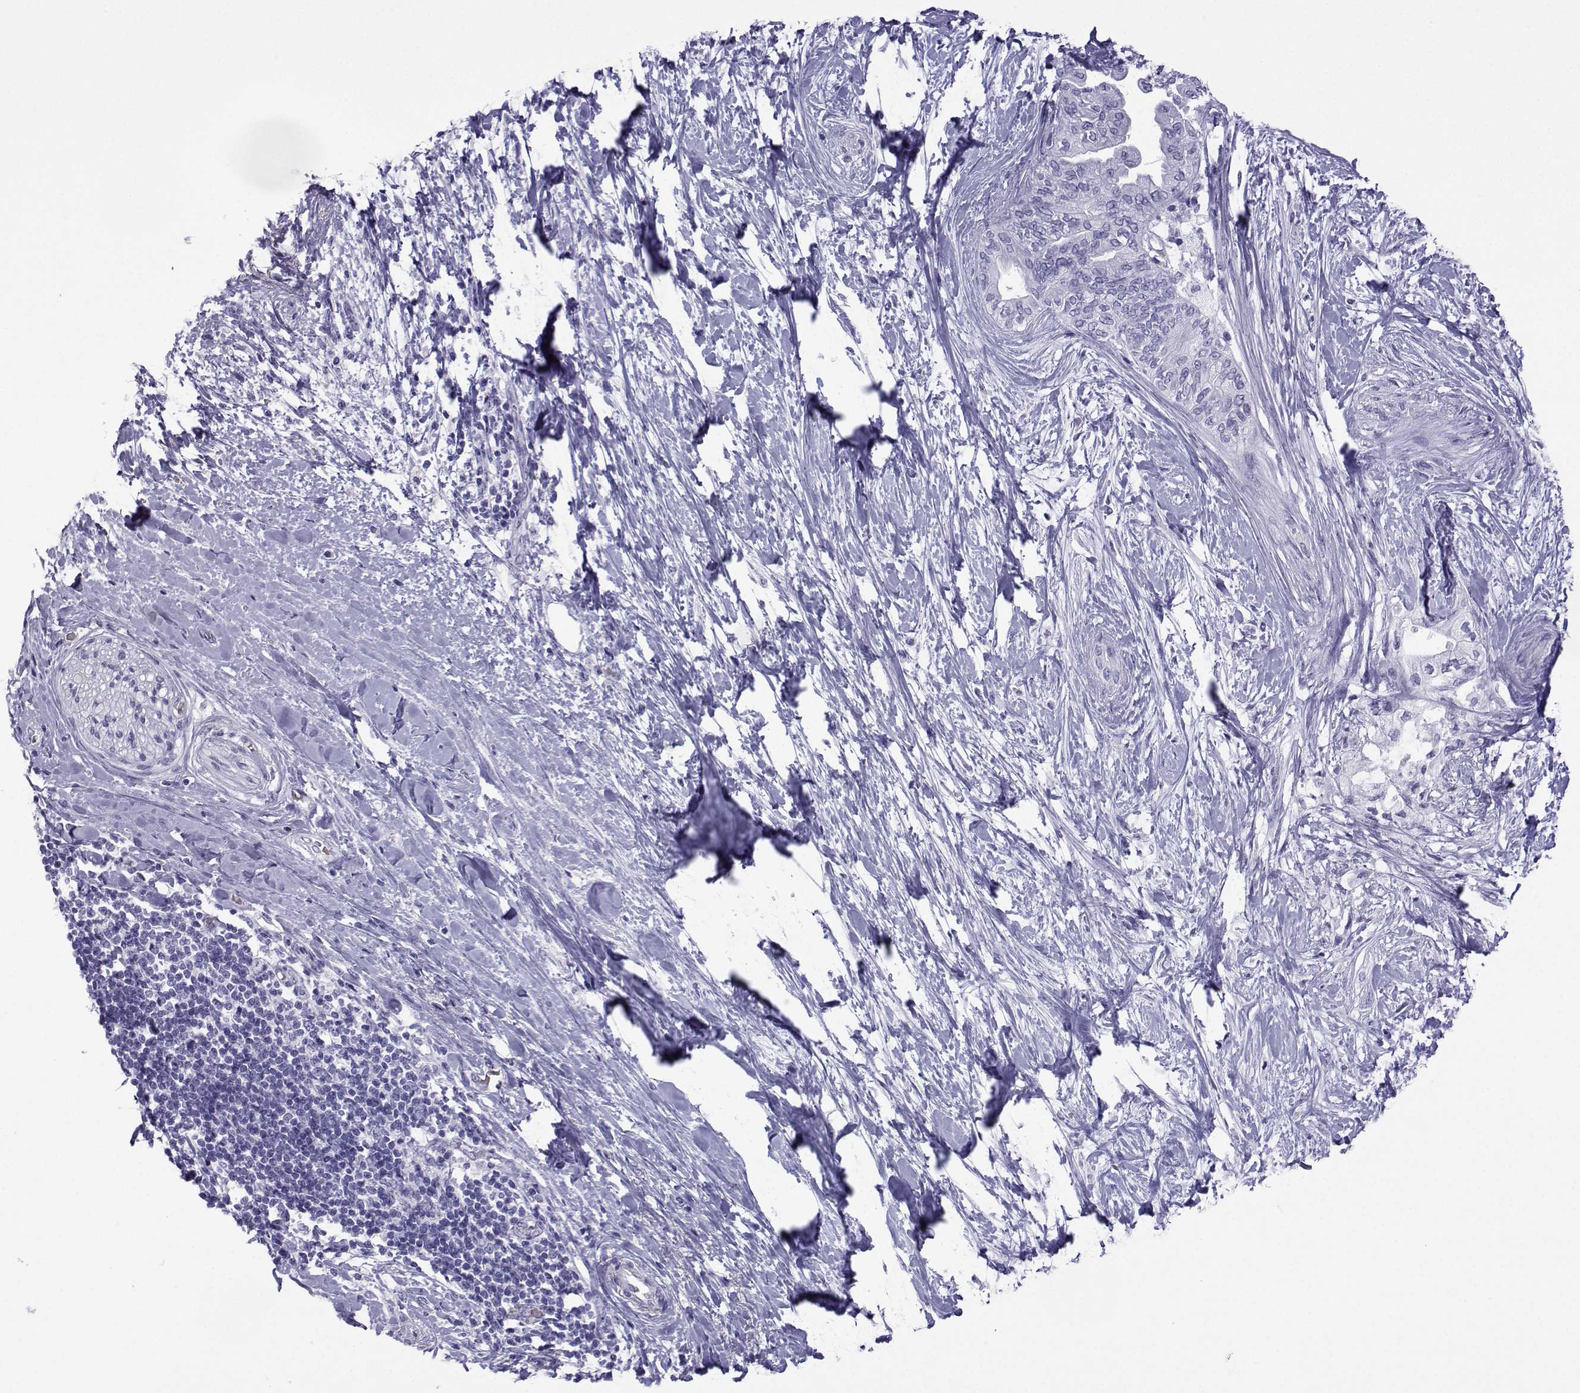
{"staining": {"intensity": "negative", "quantity": "none", "location": "none"}, "tissue": "pancreatic cancer", "cell_type": "Tumor cells", "image_type": "cancer", "snomed": [{"axis": "morphology", "description": "Normal tissue, NOS"}, {"axis": "morphology", "description": "Adenocarcinoma, NOS"}, {"axis": "topography", "description": "Pancreas"}, {"axis": "topography", "description": "Duodenum"}], "caption": "Immunohistochemical staining of human pancreatic cancer exhibits no significant staining in tumor cells.", "gene": "TRIM46", "patient": {"sex": "female", "age": 60}}